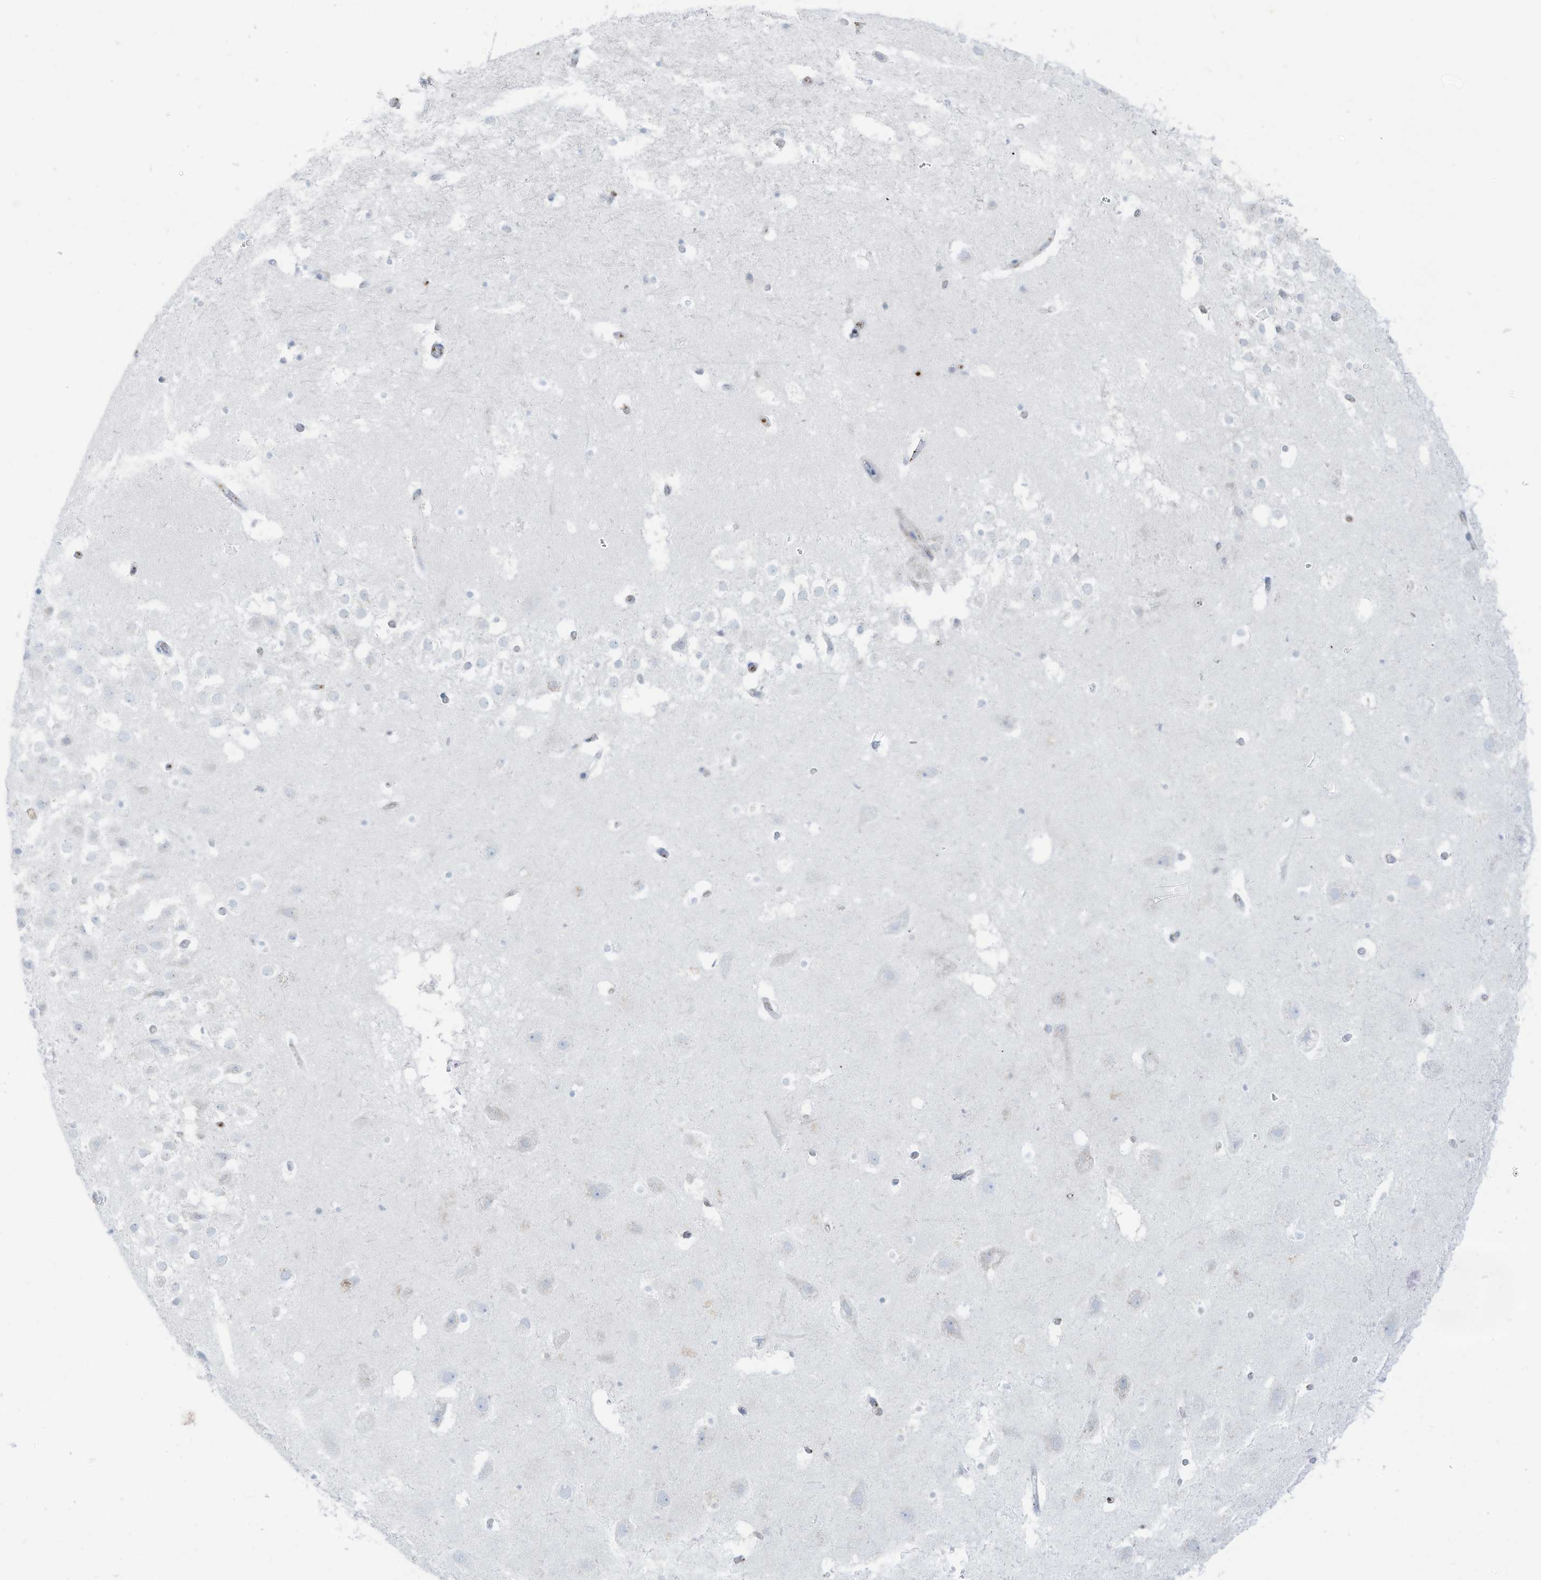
{"staining": {"intensity": "negative", "quantity": "none", "location": "none"}, "tissue": "hippocampus", "cell_type": "Glial cells", "image_type": "normal", "snomed": [{"axis": "morphology", "description": "Normal tissue, NOS"}, {"axis": "topography", "description": "Hippocampus"}], "caption": "There is no significant expression in glial cells of hippocampus. (Brightfield microscopy of DAB (3,3'-diaminobenzidine) immunohistochemistry (IHC) at high magnification).", "gene": "HSD17B13", "patient": {"sex": "female", "age": 52}}